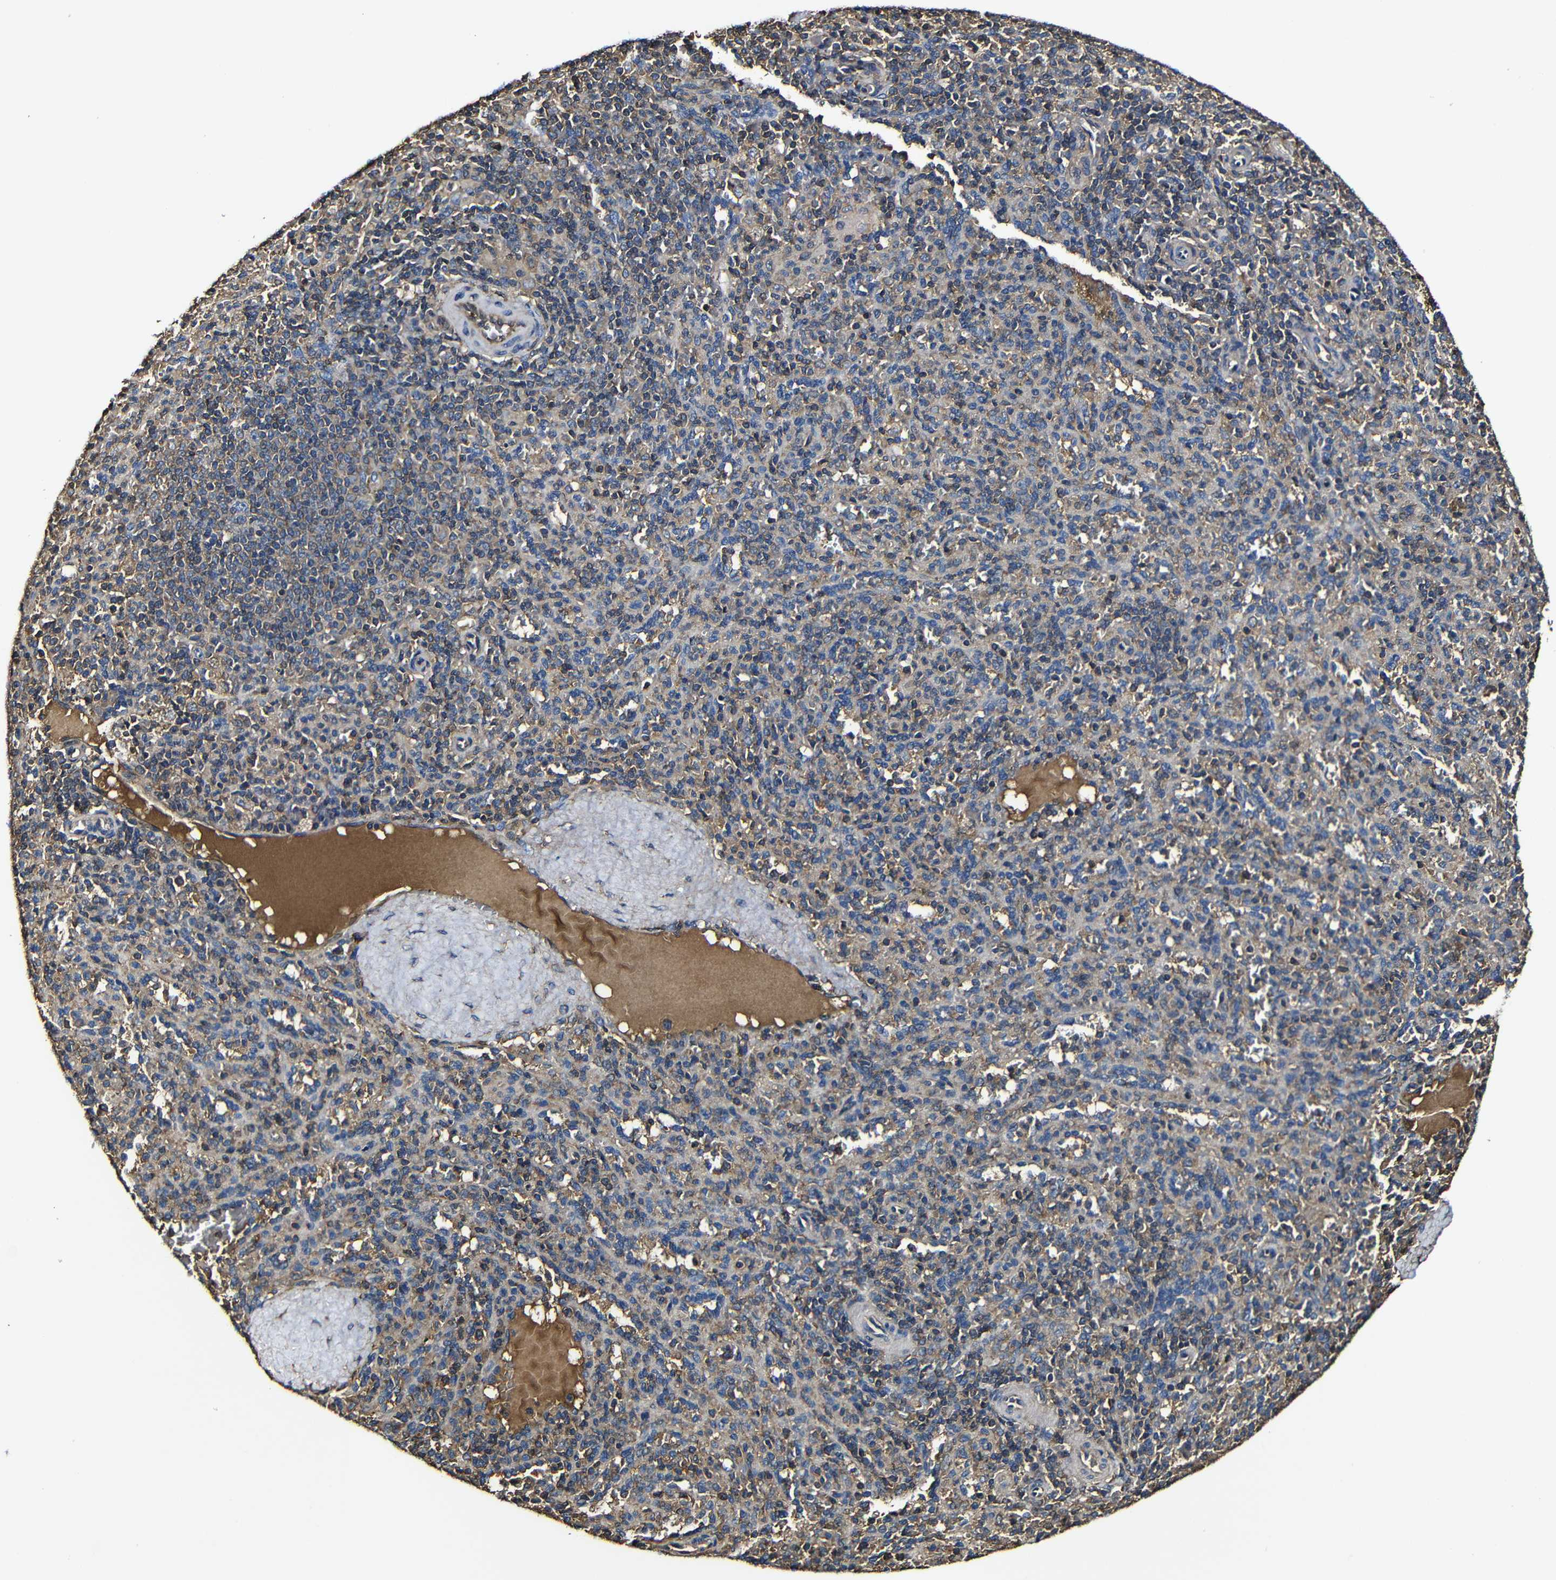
{"staining": {"intensity": "weak", "quantity": "25%-75%", "location": "cytoplasmic/membranous"}, "tissue": "spleen", "cell_type": "Cells in red pulp", "image_type": "normal", "snomed": [{"axis": "morphology", "description": "Normal tissue, NOS"}, {"axis": "topography", "description": "Spleen"}], "caption": "Immunohistochemistry photomicrograph of unremarkable spleen: spleen stained using immunohistochemistry displays low levels of weak protein expression localized specifically in the cytoplasmic/membranous of cells in red pulp, appearing as a cytoplasmic/membranous brown color.", "gene": "MSN", "patient": {"sex": "male", "age": 36}}